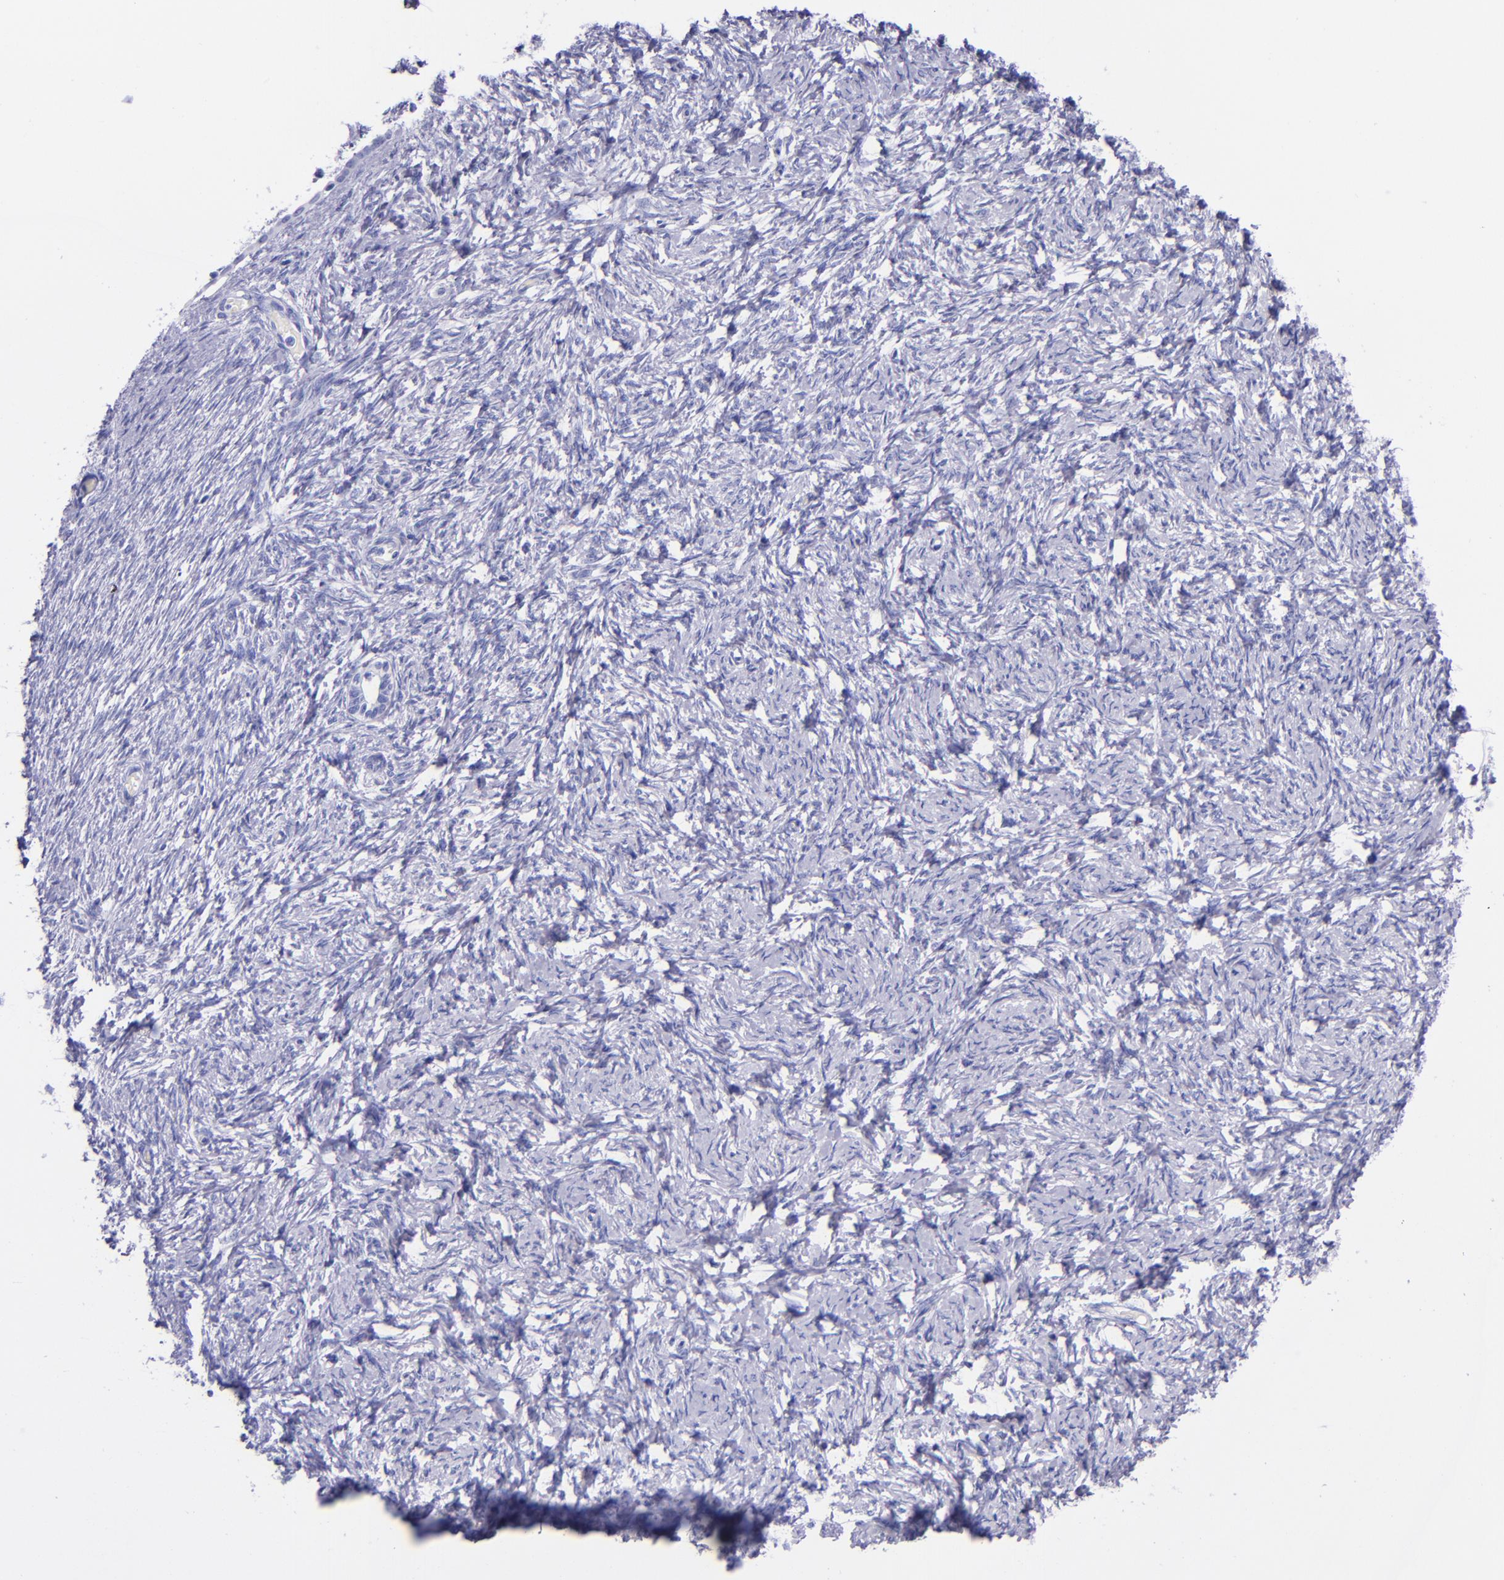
{"staining": {"intensity": "negative", "quantity": "none", "location": "none"}, "tissue": "ovarian cancer", "cell_type": "Tumor cells", "image_type": "cancer", "snomed": [{"axis": "morphology", "description": "Normal tissue, NOS"}, {"axis": "morphology", "description": "Cystadenocarcinoma, serous, NOS"}, {"axis": "topography", "description": "Ovary"}], "caption": "Photomicrograph shows no protein staining in tumor cells of ovarian cancer tissue.", "gene": "MBP", "patient": {"sex": "female", "age": 62}}